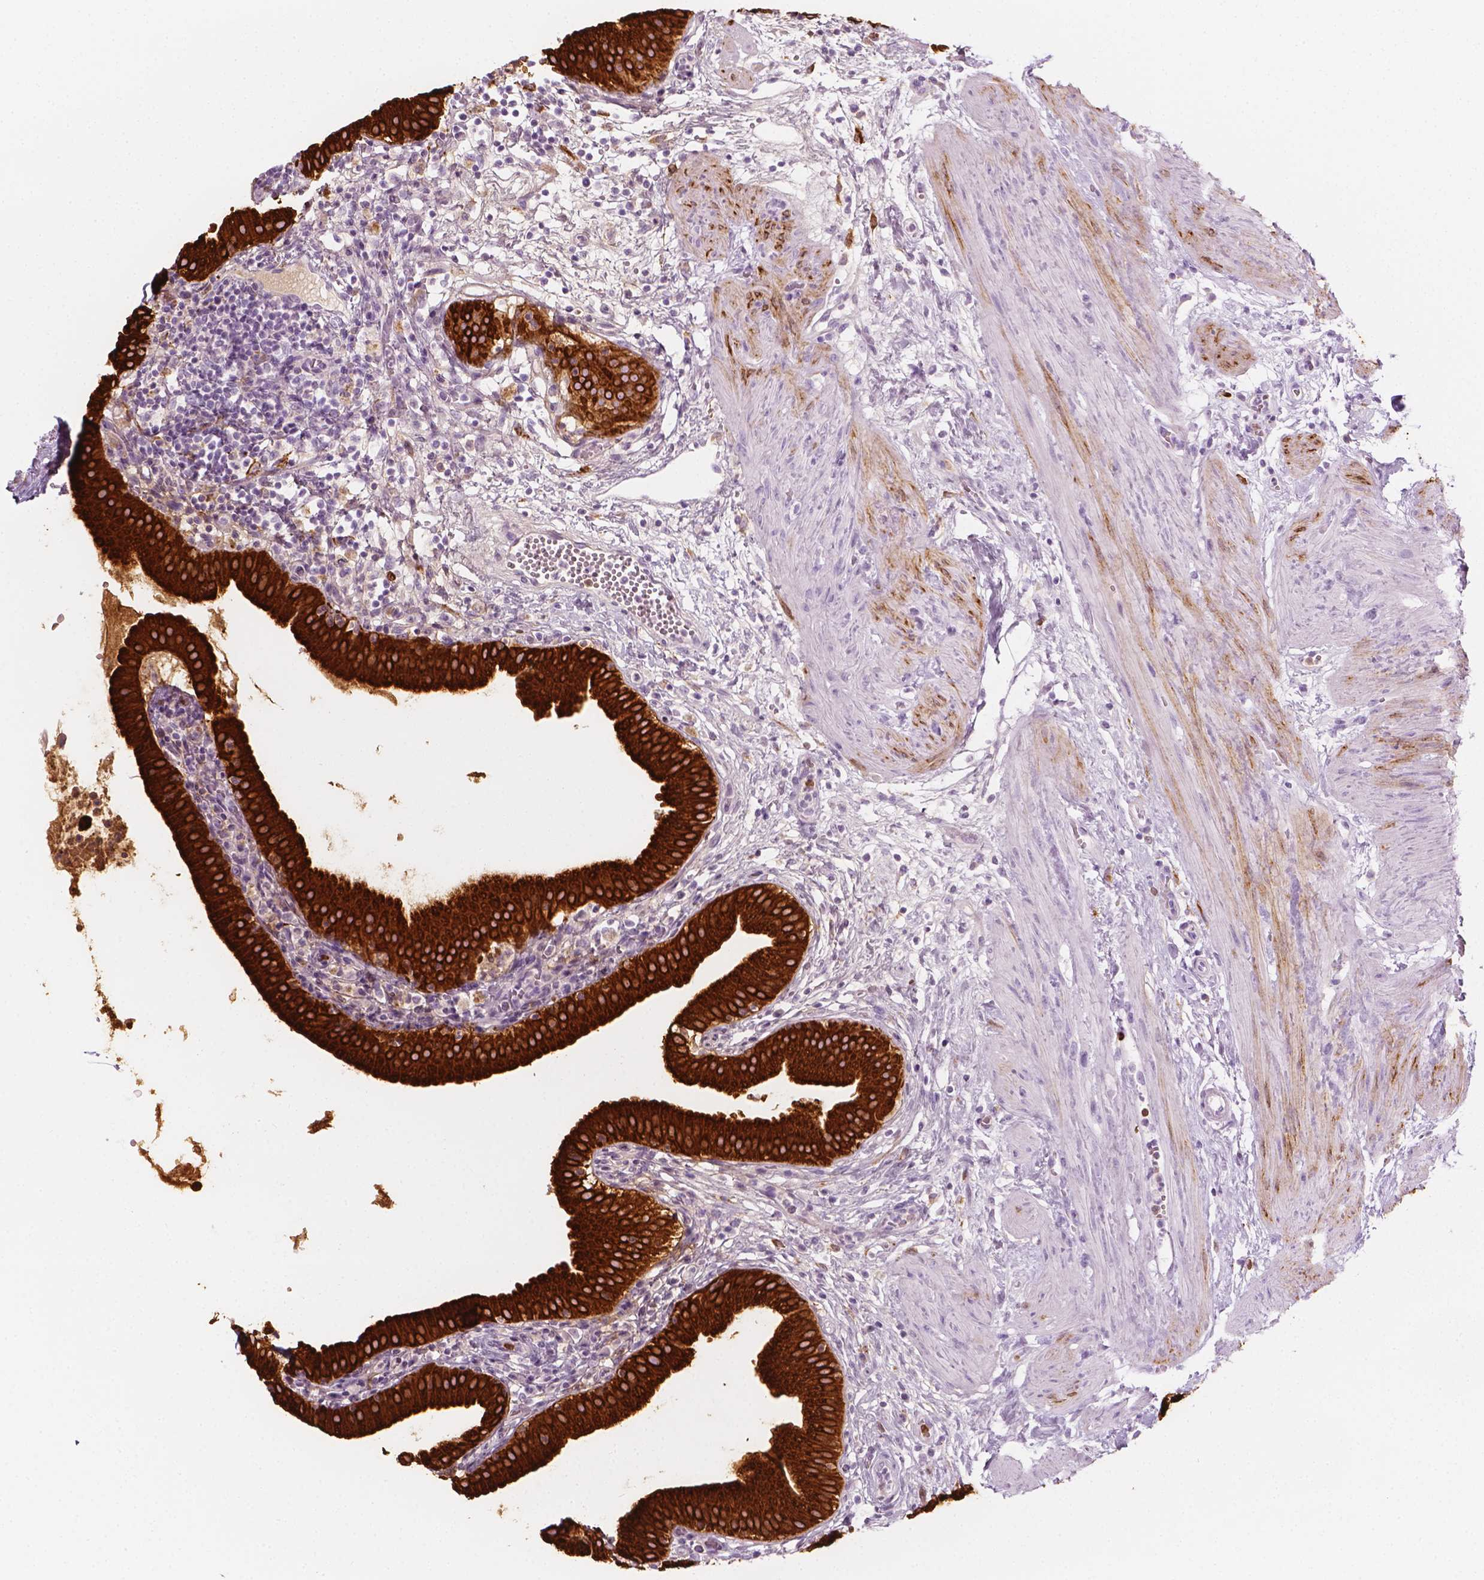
{"staining": {"intensity": "strong", "quantity": ">75%", "location": "cytoplasmic/membranous"}, "tissue": "gallbladder", "cell_type": "Glandular cells", "image_type": "normal", "snomed": [{"axis": "morphology", "description": "Normal tissue, NOS"}, {"axis": "topography", "description": "Gallbladder"}], "caption": "Strong cytoplasmic/membranous positivity is present in approximately >75% of glandular cells in unremarkable gallbladder. (DAB (3,3'-diaminobenzidine) IHC, brown staining for protein, blue staining for nuclei).", "gene": "CES1", "patient": {"sex": "female", "age": 65}}